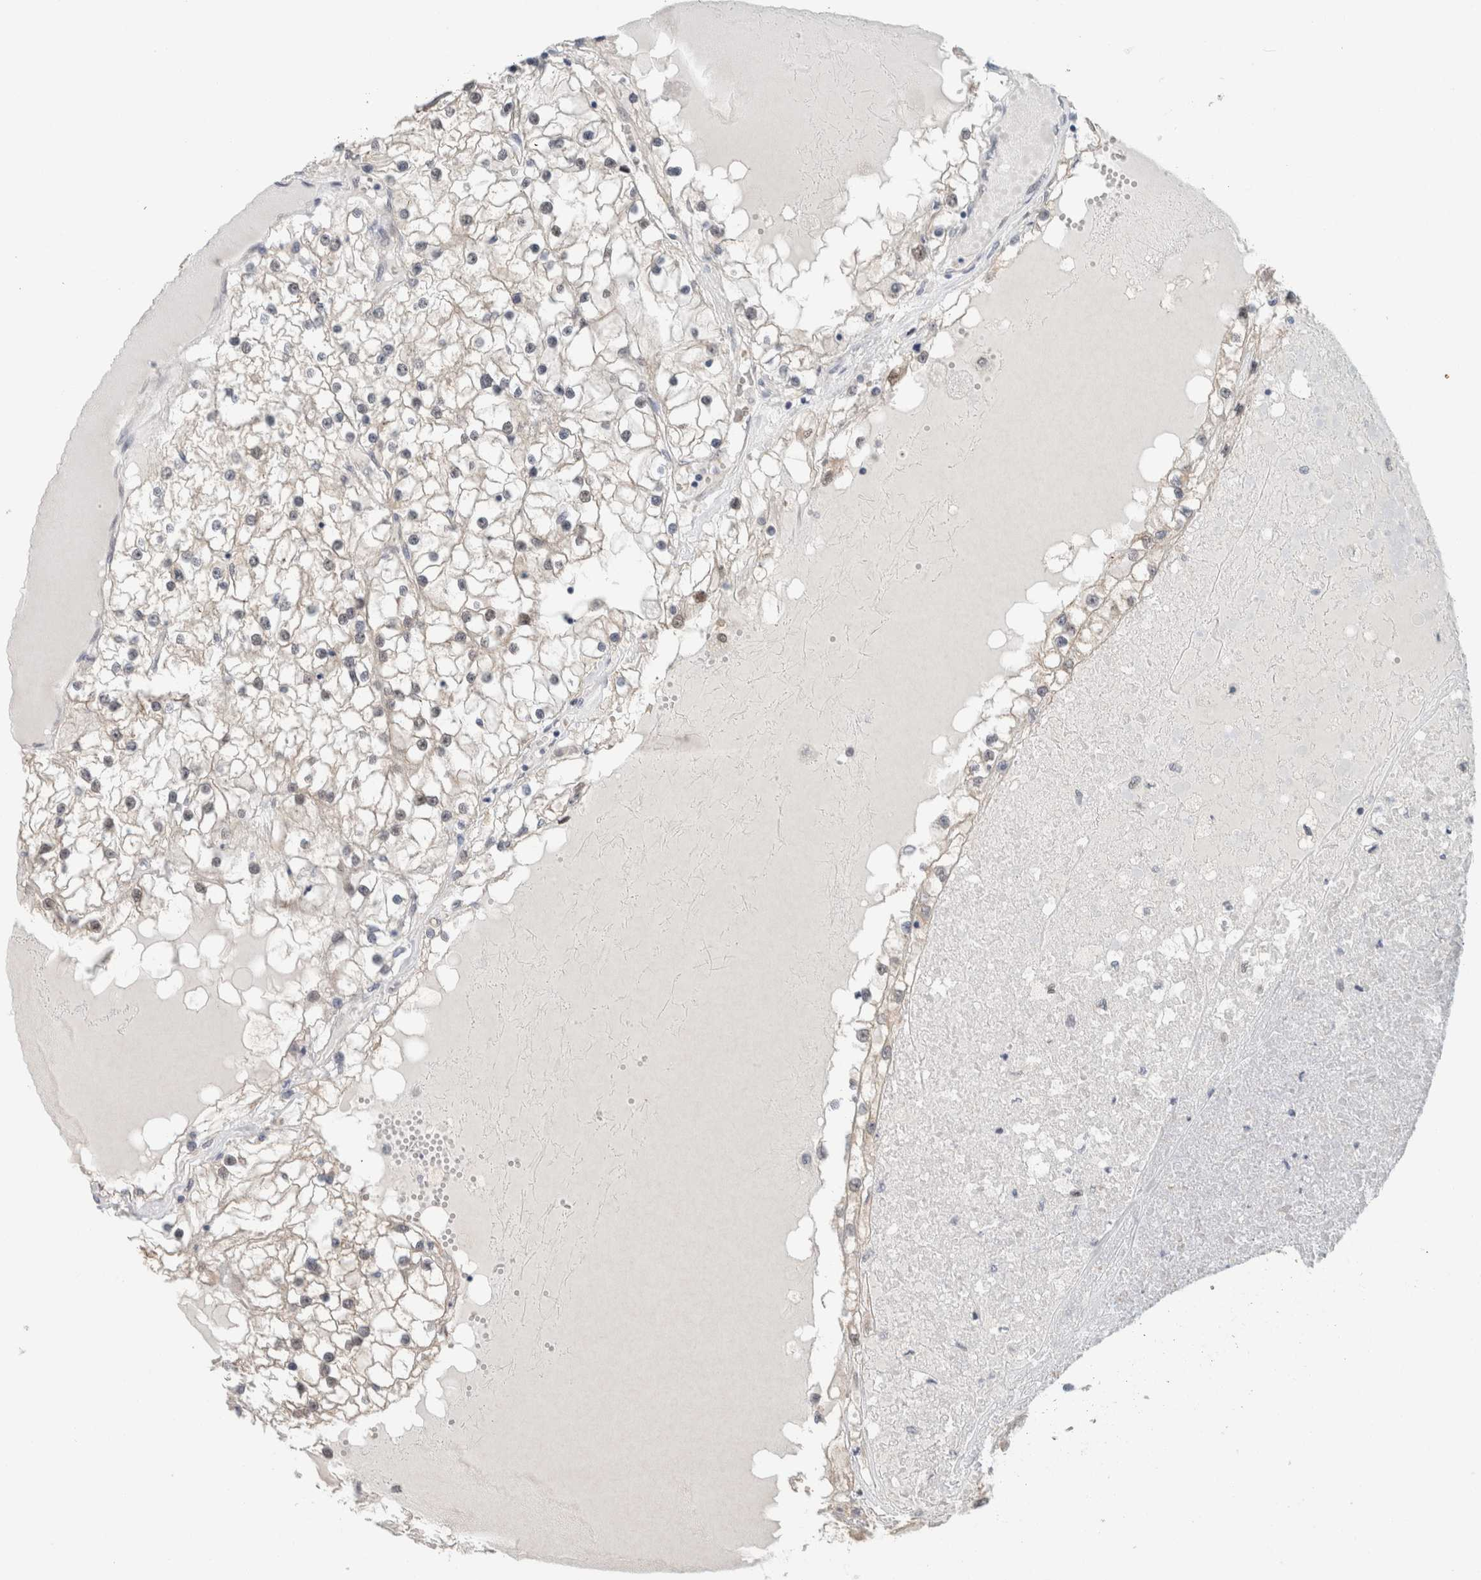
{"staining": {"intensity": "weak", "quantity": "<25%", "location": "cytoplasmic/membranous"}, "tissue": "renal cancer", "cell_type": "Tumor cells", "image_type": "cancer", "snomed": [{"axis": "morphology", "description": "Adenocarcinoma, NOS"}, {"axis": "topography", "description": "Kidney"}], "caption": "High magnification brightfield microscopy of renal adenocarcinoma stained with DAB (3,3'-diaminobenzidine) (brown) and counterstained with hematoxylin (blue): tumor cells show no significant positivity.", "gene": "CRAT", "patient": {"sex": "male", "age": 68}}